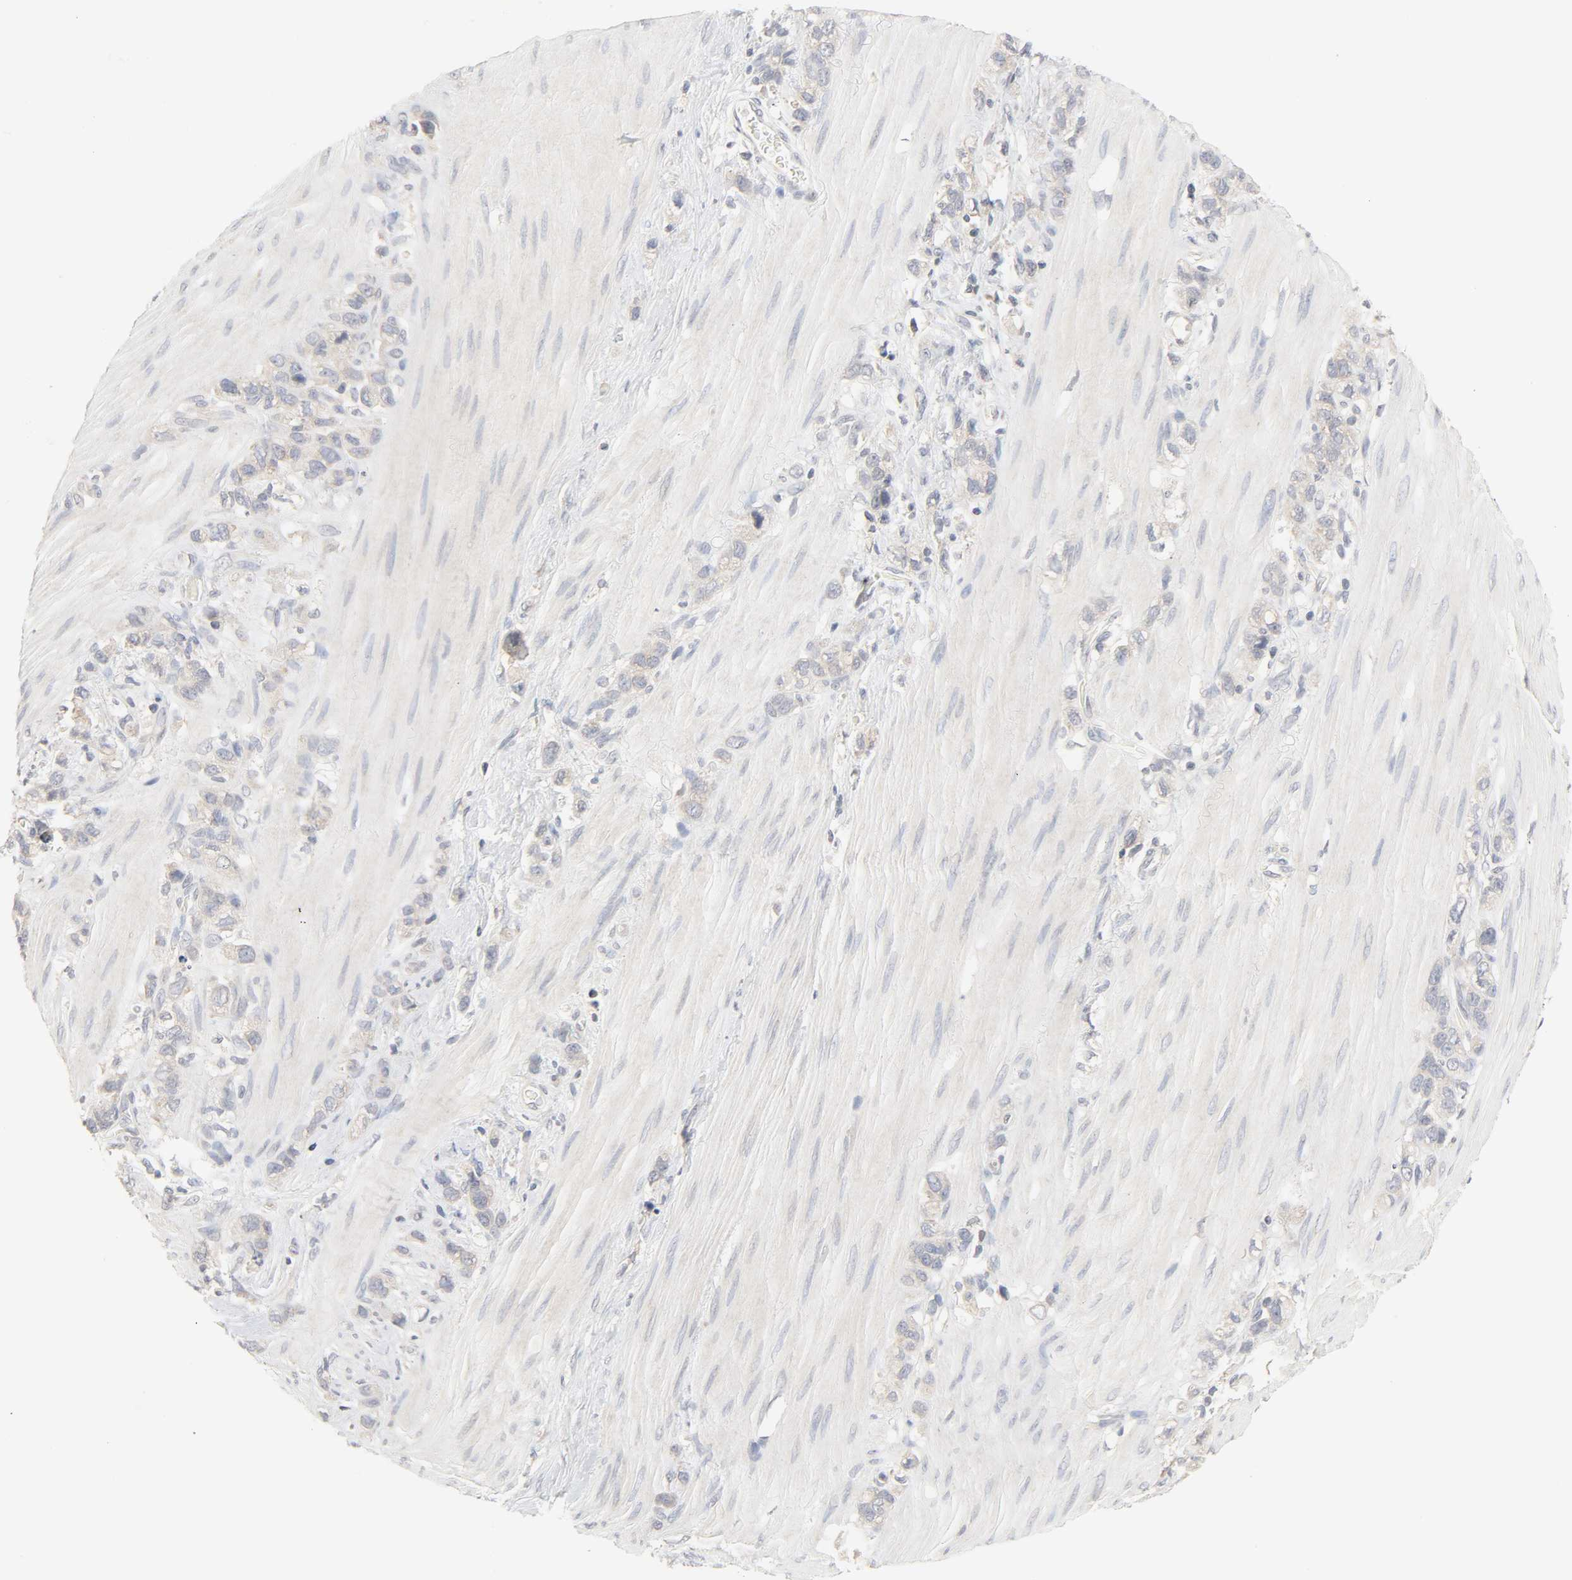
{"staining": {"intensity": "weak", "quantity": "25%-75%", "location": "cytoplasmic/membranous"}, "tissue": "stomach cancer", "cell_type": "Tumor cells", "image_type": "cancer", "snomed": [{"axis": "morphology", "description": "Normal tissue, NOS"}, {"axis": "morphology", "description": "Adenocarcinoma, NOS"}, {"axis": "morphology", "description": "Adenocarcinoma, High grade"}, {"axis": "topography", "description": "Stomach, upper"}, {"axis": "topography", "description": "Stomach"}], "caption": "A photomicrograph of stomach cancer stained for a protein demonstrates weak cytoplasmic/membranous brown staining in tumor cells.", "gene": "CLEC4E", "patient": {"sex": "female", "age": 65}}